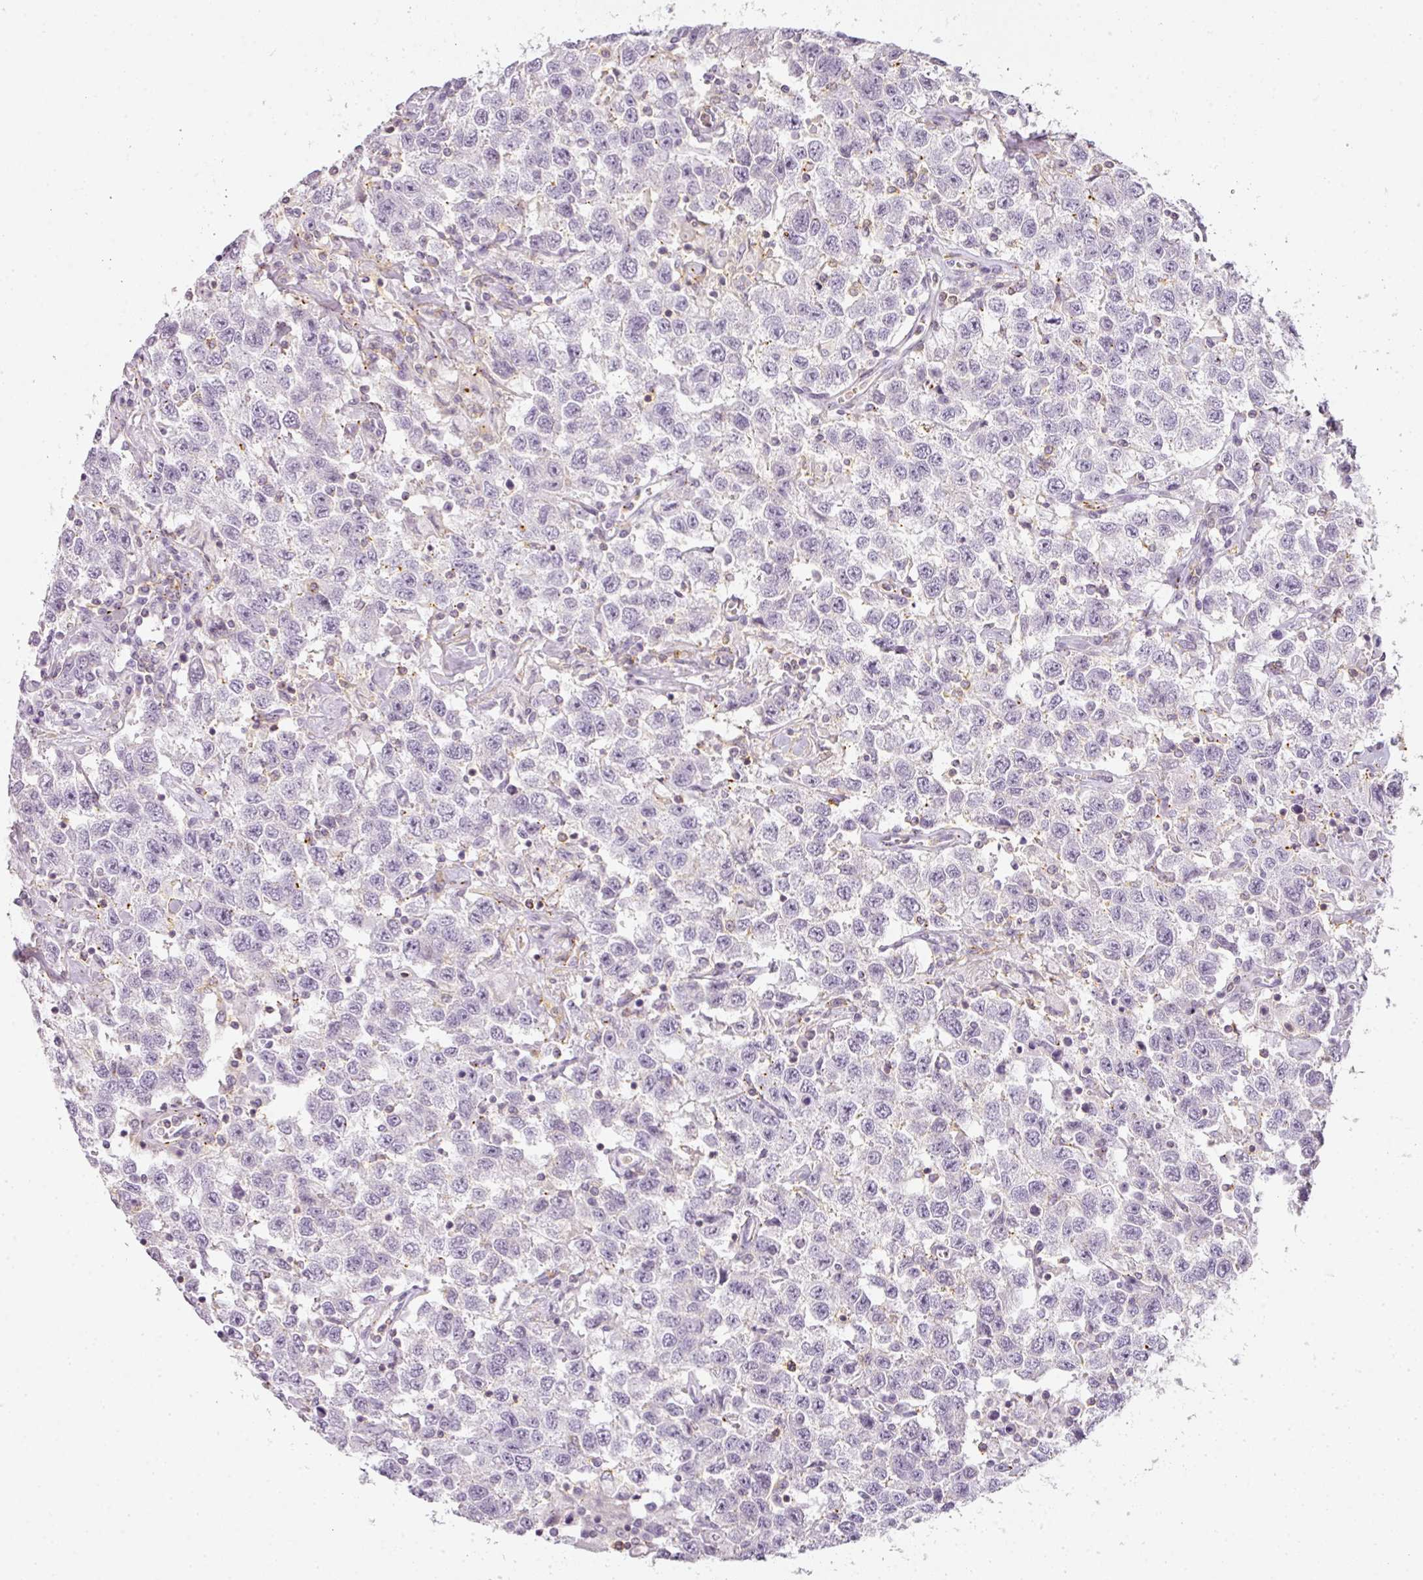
{"staining": {"intensity": "negative", "quantity": "none", "location": "none"}, "tissue": "testis cancer", "cell_type": "Tumor cells", "image_type": "cancer", "snomed": [{"axis": "morphology", "description": "Seminoma, NOS"}, {"axis": "topography", "description": "Testis"}], "caption": "Micrograph shows no significant protein expression in tumor cells of seminoma (testis).", "gene": "TMEM42", "patient": {"sex": "male", "age": 41}}